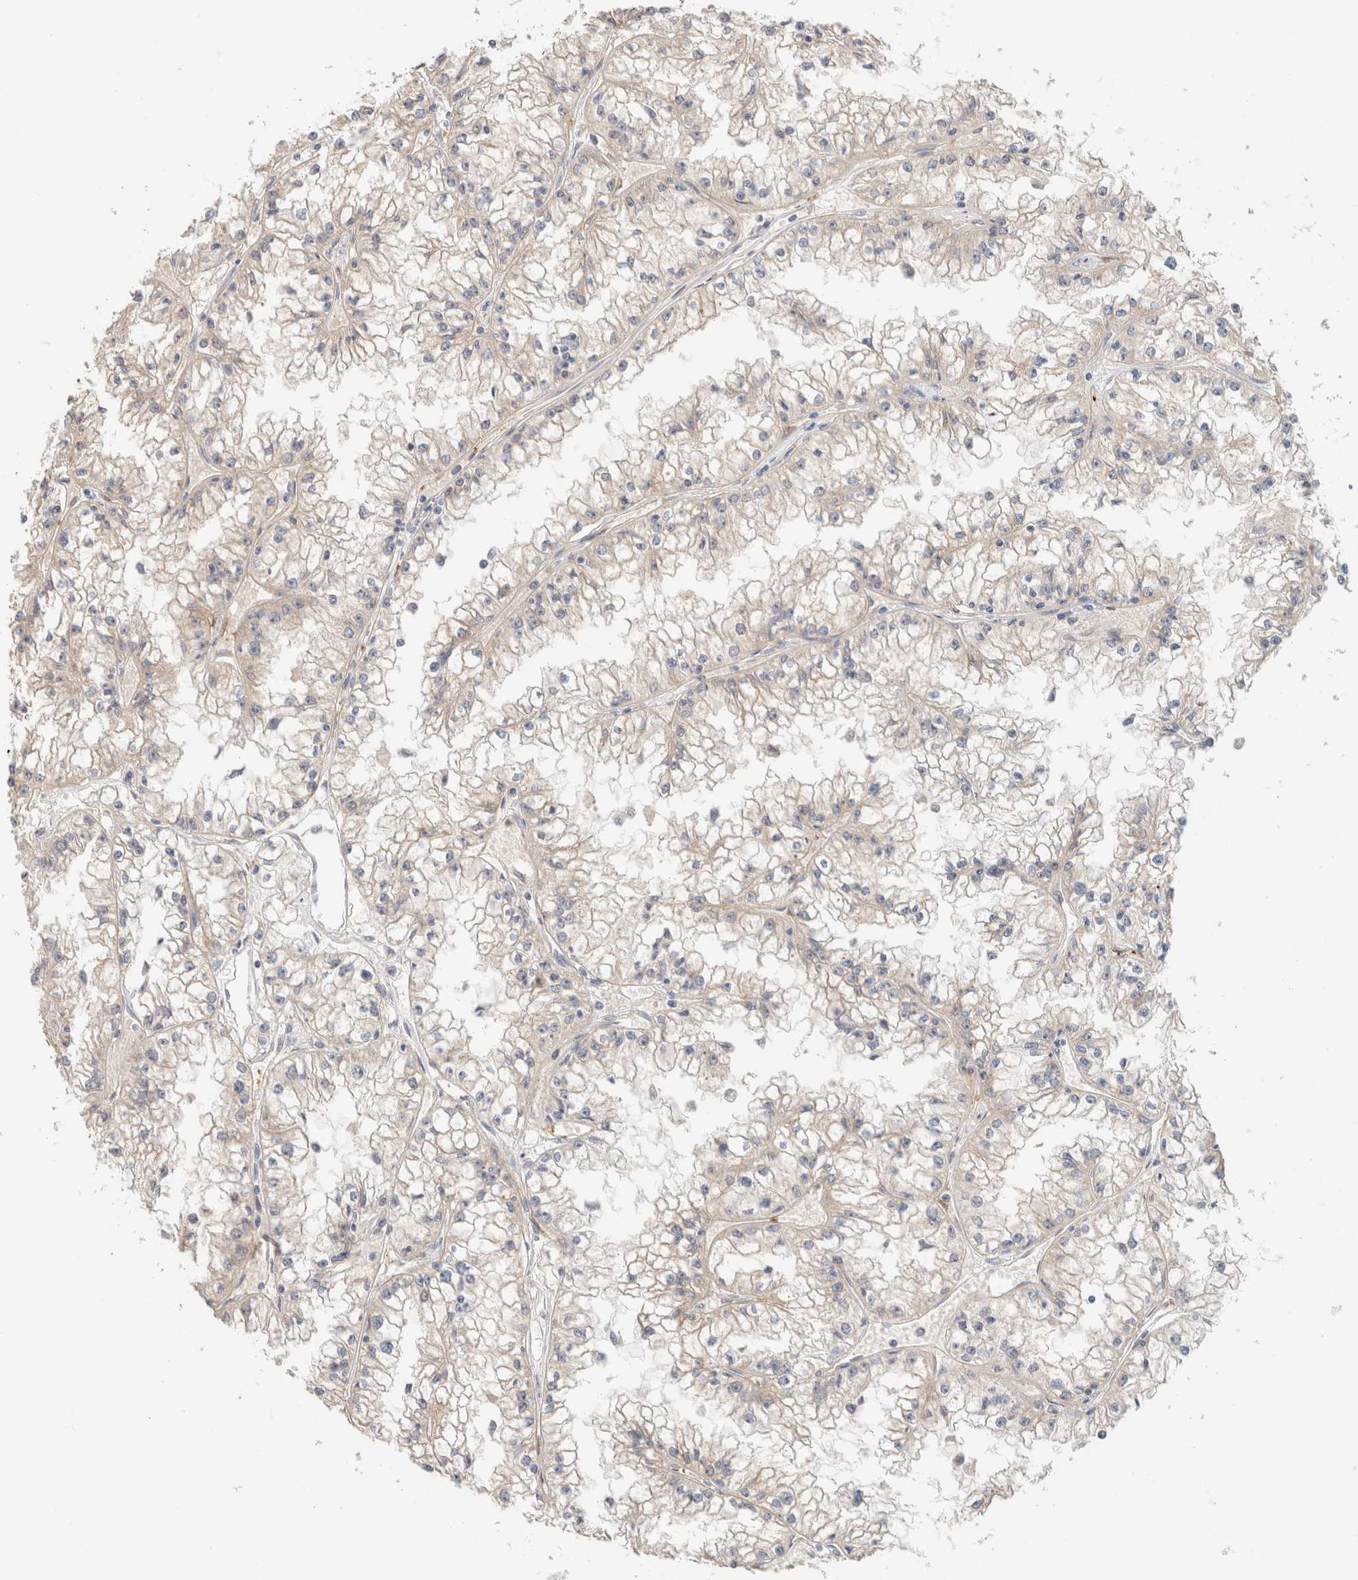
{"staining": {"intensity": "negative", "quantity": "none", "location": "none"}, "tissue": "renal cancer", "cell_type": "Tumor cells", "image_type": "cancer", "snomed": [{"axis": "morphology", "description": "Adenocarcinoma, NOS"}, {"axis": "topography", "description": "Kidney"}], "caption": "A micrograph of human renal cancer (adenocarcinoma) is negative for staining in tumor cells.", "gene": "CA13", "patient": {"sex": "male", "age": 56}}